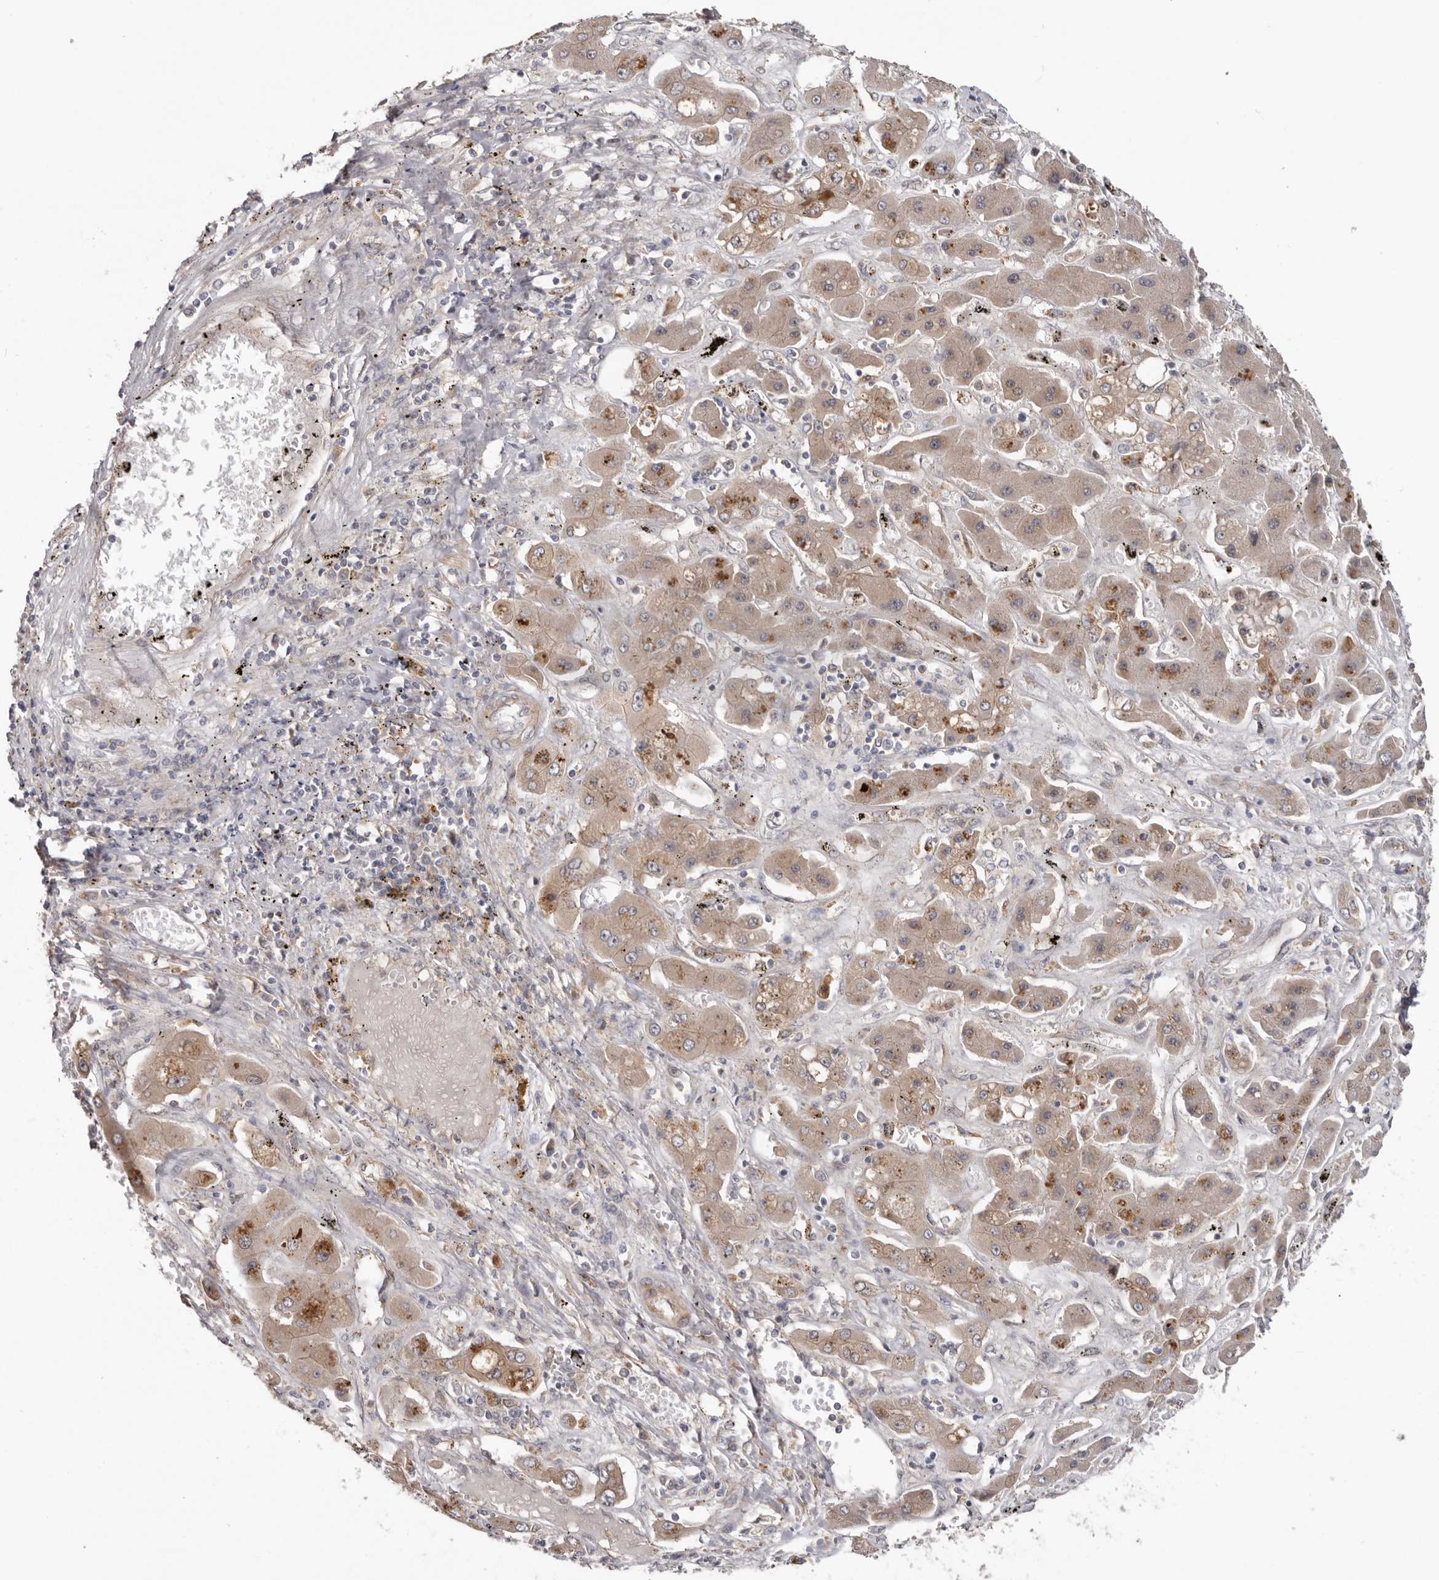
{"staining": {"intensity": "weak", "quantity": ">75%", "location": "cytoplasmic/membranous"}, "tissue": "liver cancer", "cell_type": "Tumor cells", "image_type": "cancer", "snomed": [{"axis": "morphology", "description": "Cholangiocarcinoma"}, {"axis": "topography", "description": "Liver"}], "caption": "Liver cholangiocarcinoma stained with immunohistochemistry (IHC) displays weak cytoplasmic/membranous staining in about >75% of tumor cells. The staining was performed using DAB to visualize the protein expression in brown, while the nuclei were stained in blue with hematoxylin (Magnification: 20x).", "gene": "HINT3", "patient": {"sex": "male", "age": 67}}